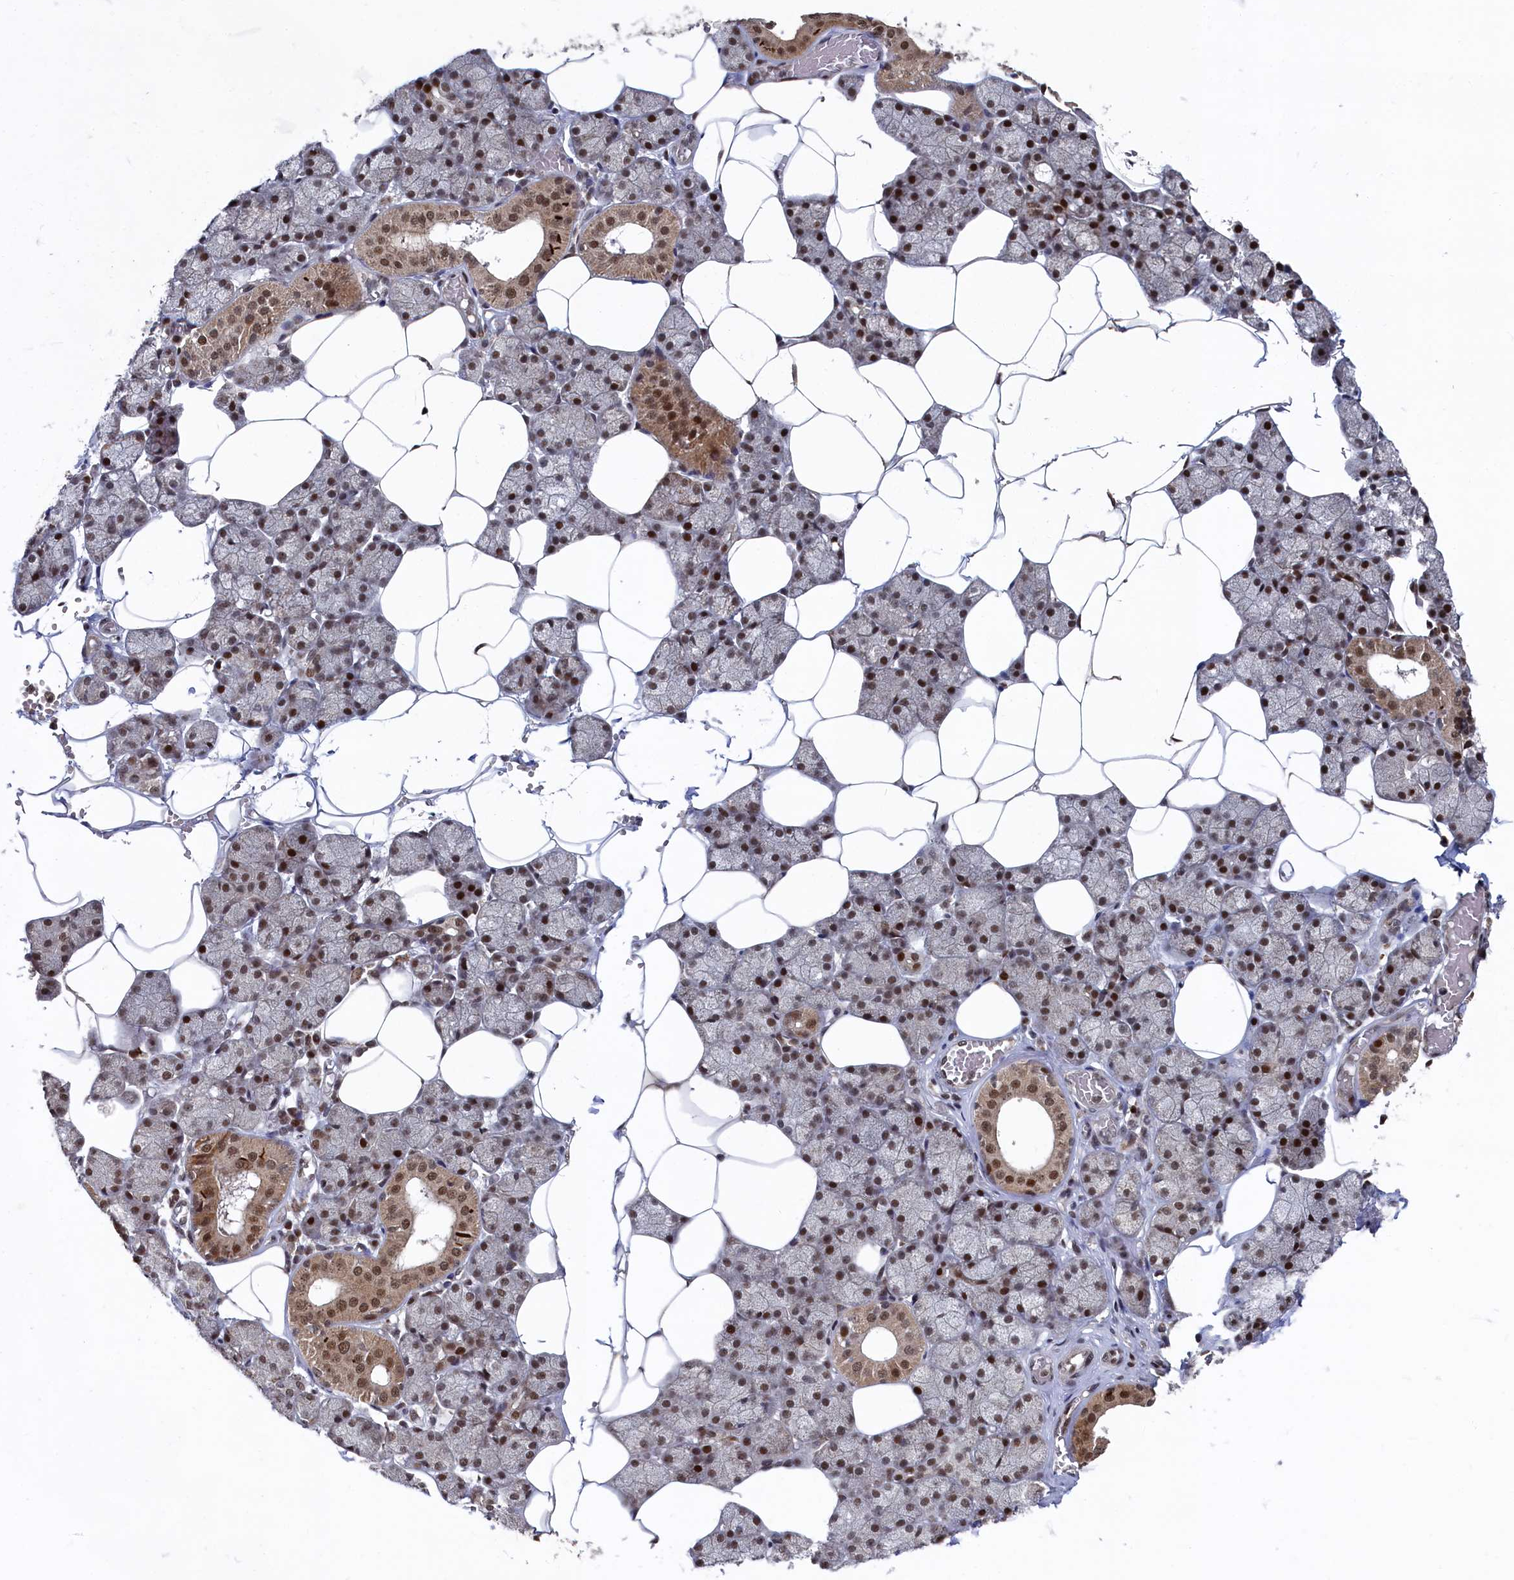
{"staining": {"intensity": "strong", "quantity": "25%-75%", "location": "cytoplasmic/membranous,nuclear"}, "tissue": "salivary gland", "cell_type": "Glandular cells", "image_type": "normal", "snomed": [{"axis": "morphology", "description": "Normal tissue, NOS"}, {"axis": "topography", "description": "Salivary gland"}], "caption": "Approximately 25%-75% of glandular cells in normal salivary gland display strong cytoplasmic/membranous,nuclear protein positivity as visualized by brown immunohistochemical staining.", "gene": "BUB3", "patient": {"sex": "male", "age": 62}}